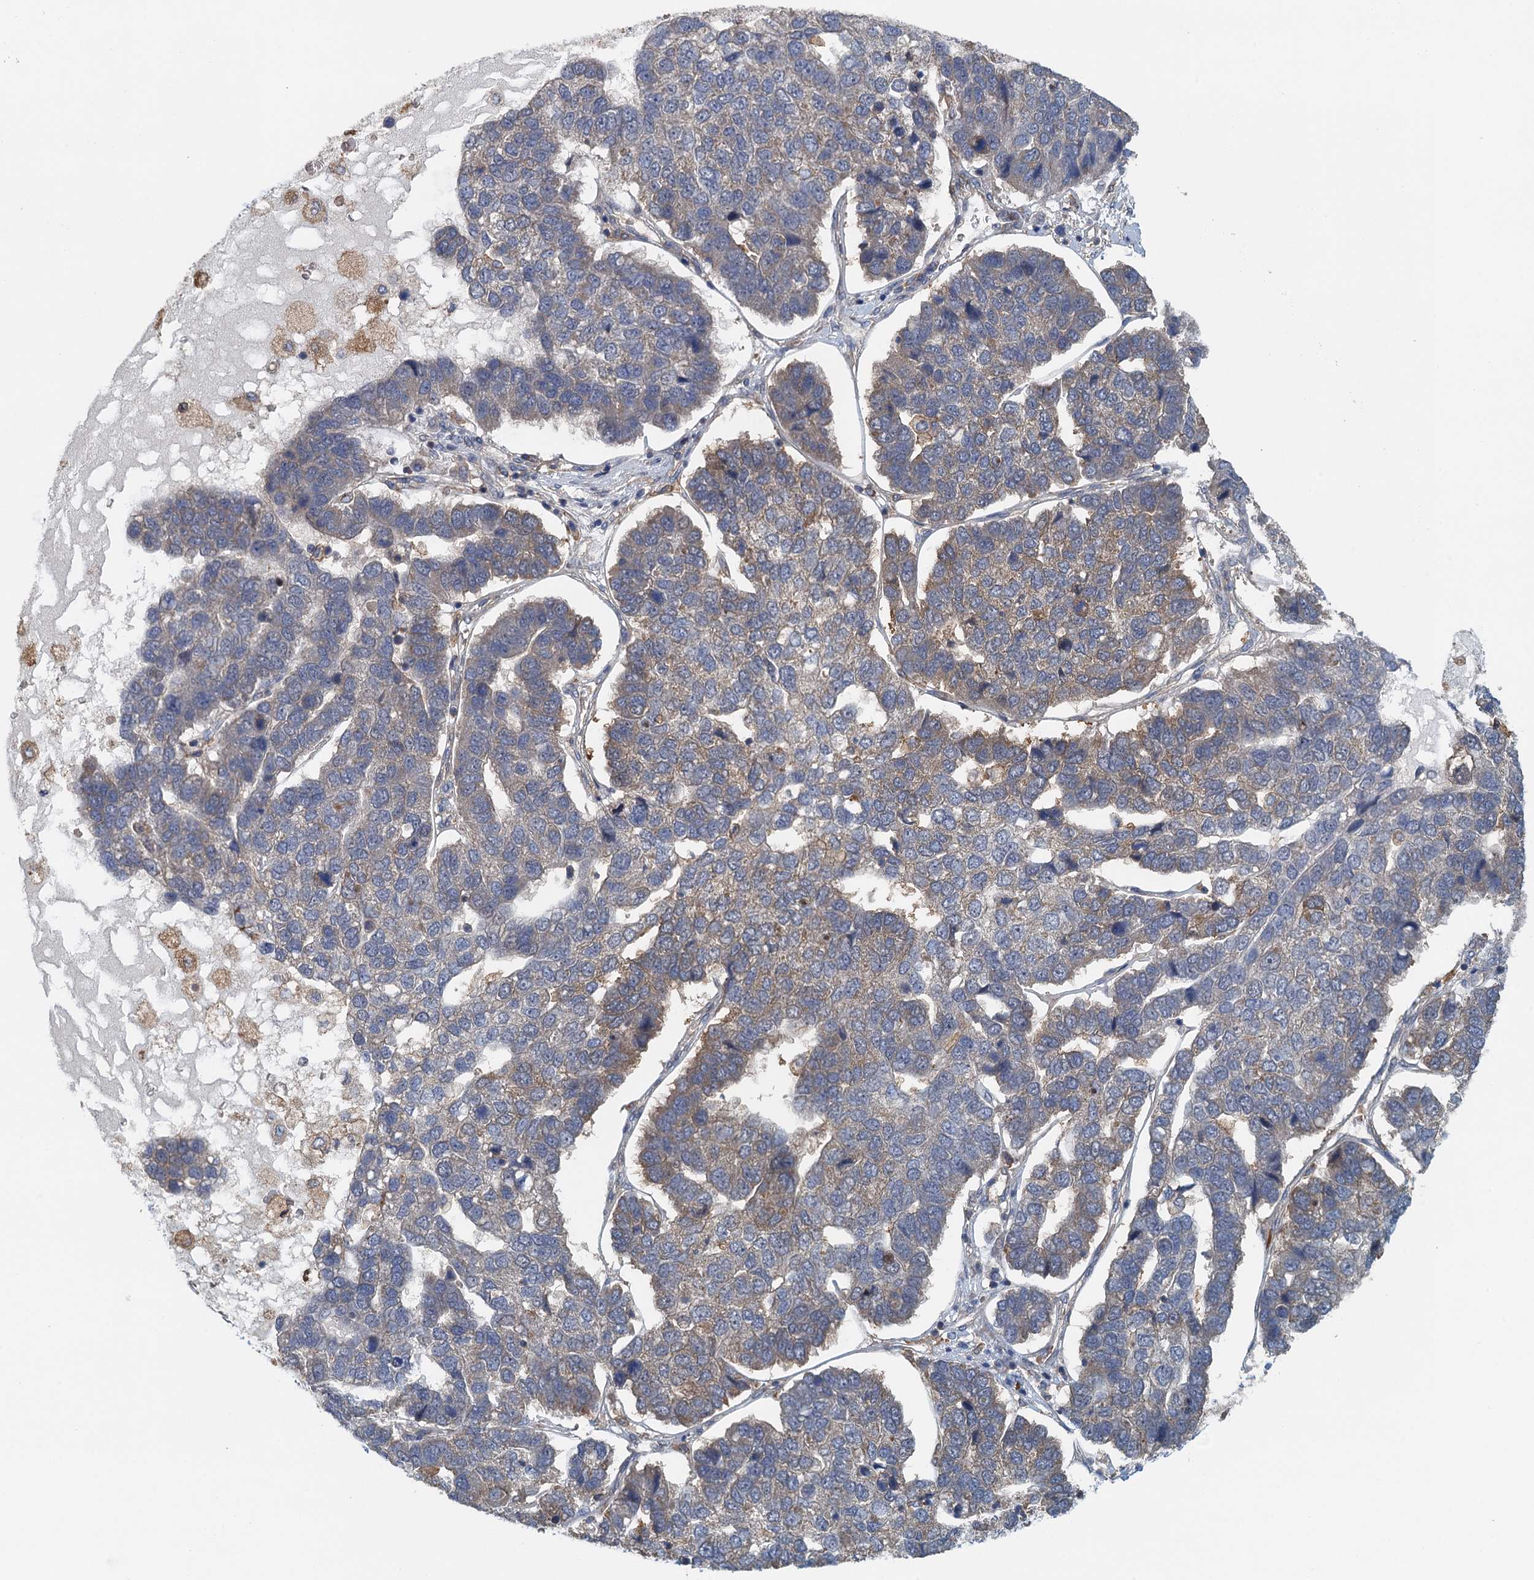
{"staining": {"intensity": "weak", "quantity": "25%-75%", "location": "cytoplasmic/membranous"}, "tissue": "pancreatic cancer", "cell_type": "Tumor cells", "image_type": "cancer", "snomed": [{"axis": "morphology", "description": "Adenocarcinoma, NOS"}, {"axis": "topography", "description": "Pancreas"}], "caption": "A histopathology image showing weak cytoplasmic/membranous staining in approximately 25%-75% of tumor cells in pancreatic cancer, as visualized by brown immunohistochemical staining.", "gene": "RSAD2", "patient": {"sex": "female", "age": 61}}